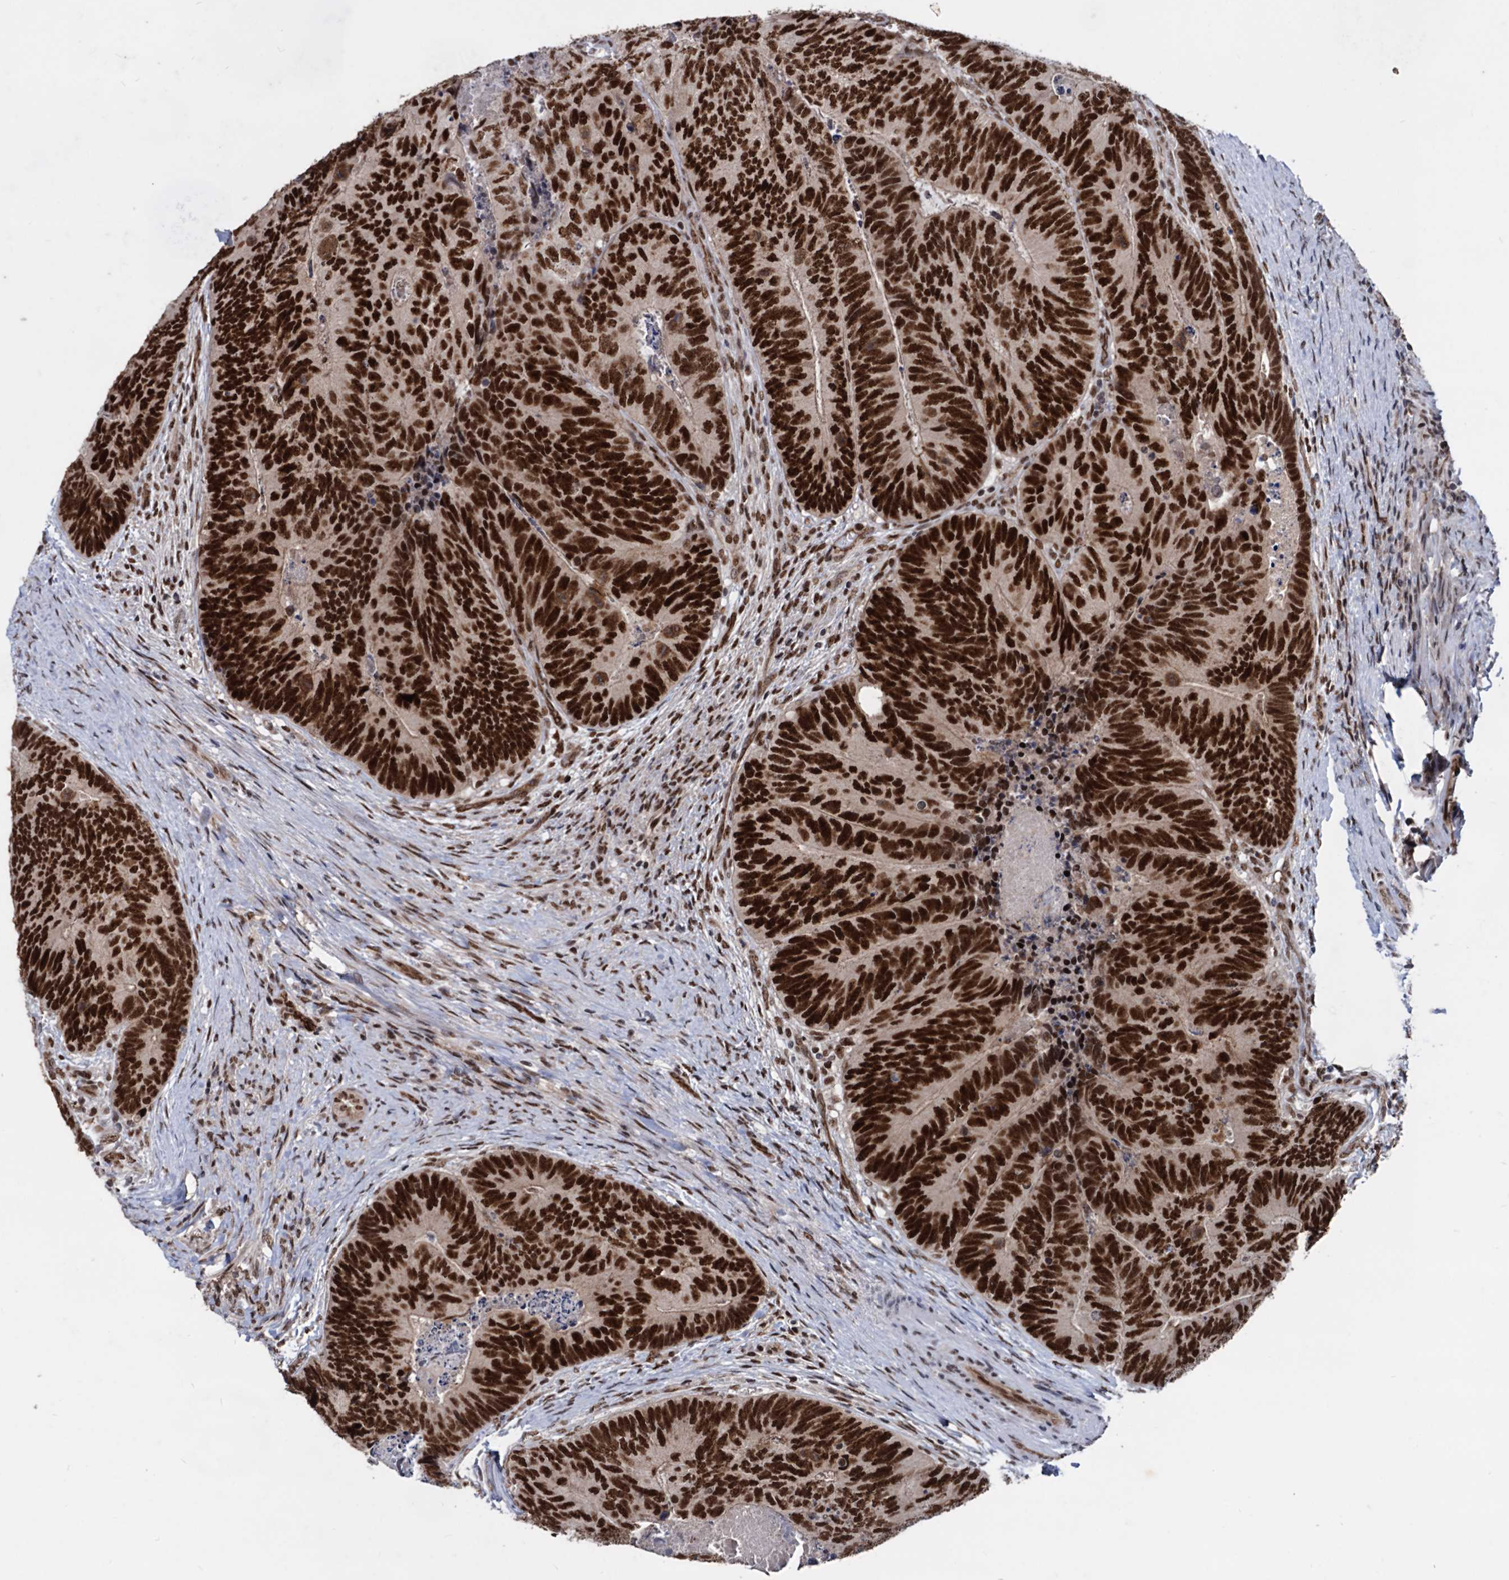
{"staining": {"intensity": "strong", "quantity": ">75%", "location": "nuclear"}, "tissue": "colorectal cancer", "cell_type": "Tumor cells", "image_type": "cancer", "snomed": [{"axis": "morphology", "description": "Adenocarcinoma, NOS"}, {"axis": "topography", "description": "Colon"}], "caption": "Immunohistochemical staining of human adenocarcinoma (colorectal) exhibits high levels of strong nuclear protein positivity in about >75% of tumor cells.", "gene": "GALNT11", "patient": {"sex": "female", "age": 67}}